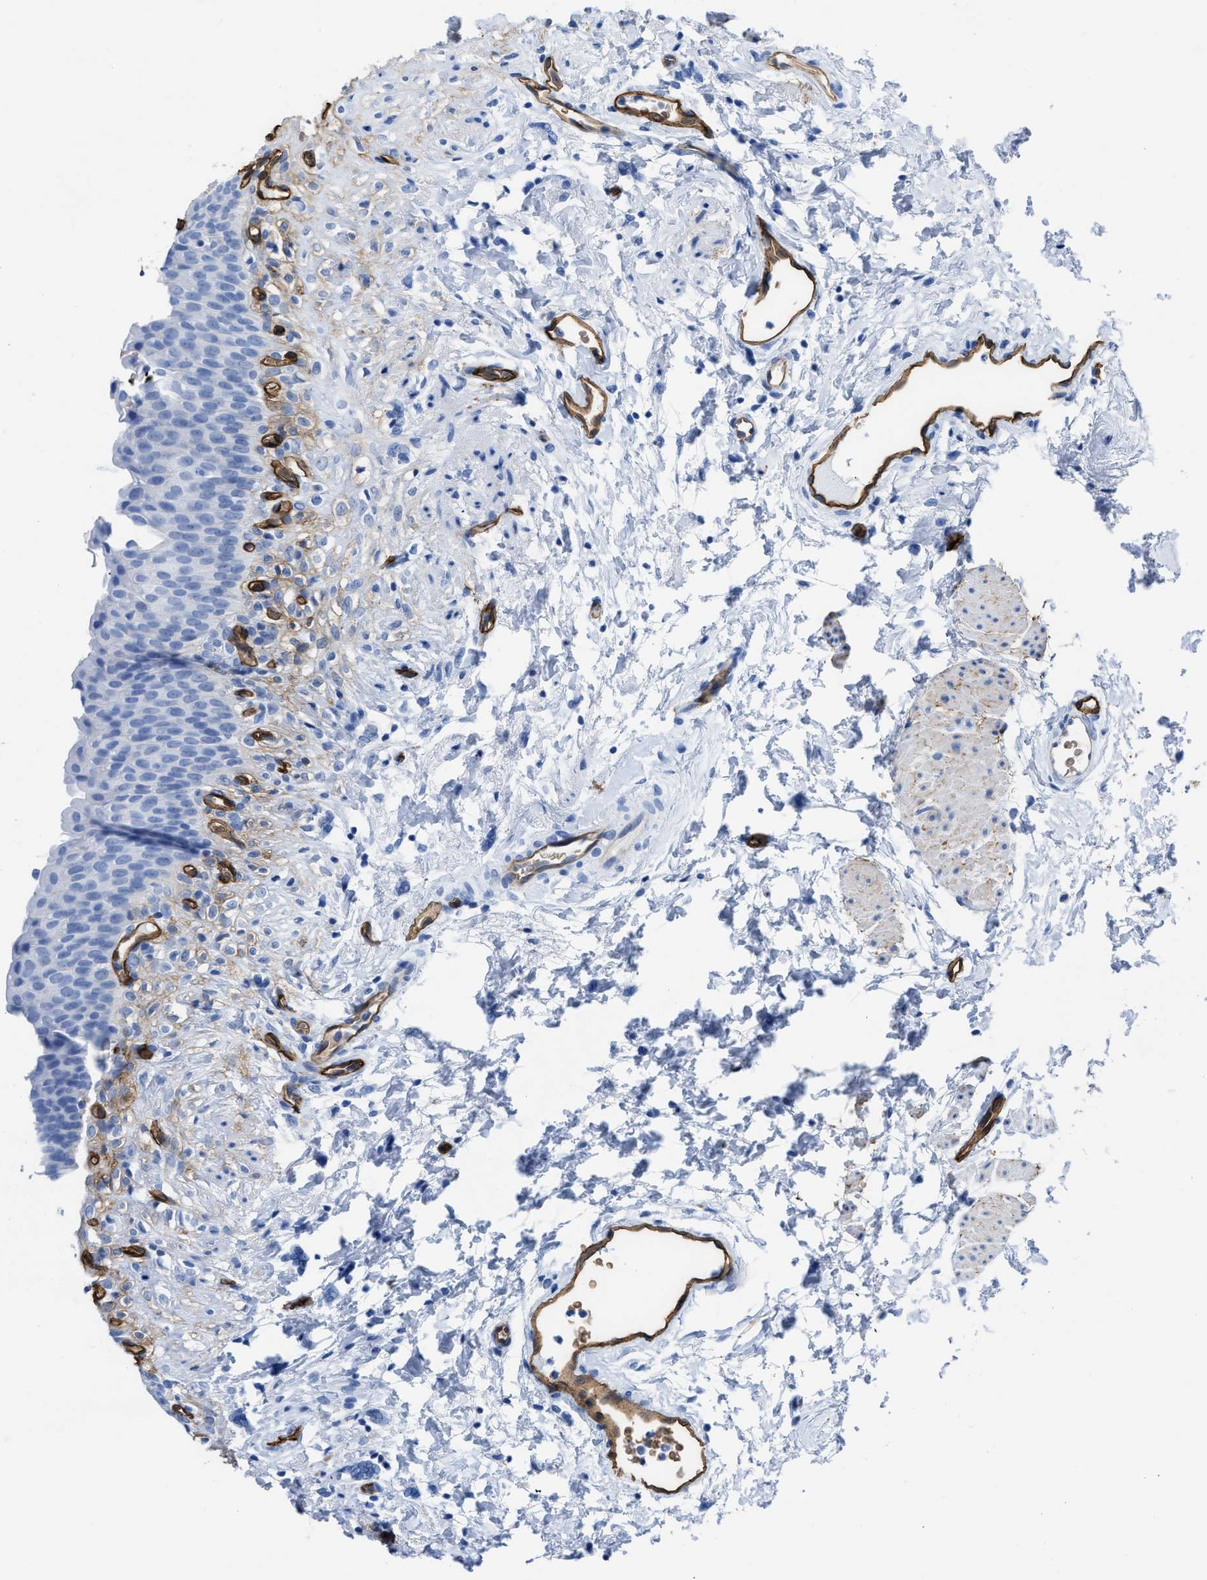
{"staining": {"intensity": "negative", "quantity": "none", "location": "none"}, "tissue": "urinary bladder", "cell_type": "Urothelial cells", "image_type": "normal", "snomed": [{"axis": "morphology", "description": "Normal tissue, NOS"}, {"axis": "topography", "description": "Urinary bladder"}], "caption": "Urinary bladder stained for a protein using immunohistochemistry shows no staining urothelial cells.", "gene": "AQP1", "patient": {"sex": "female", "age": 79}}